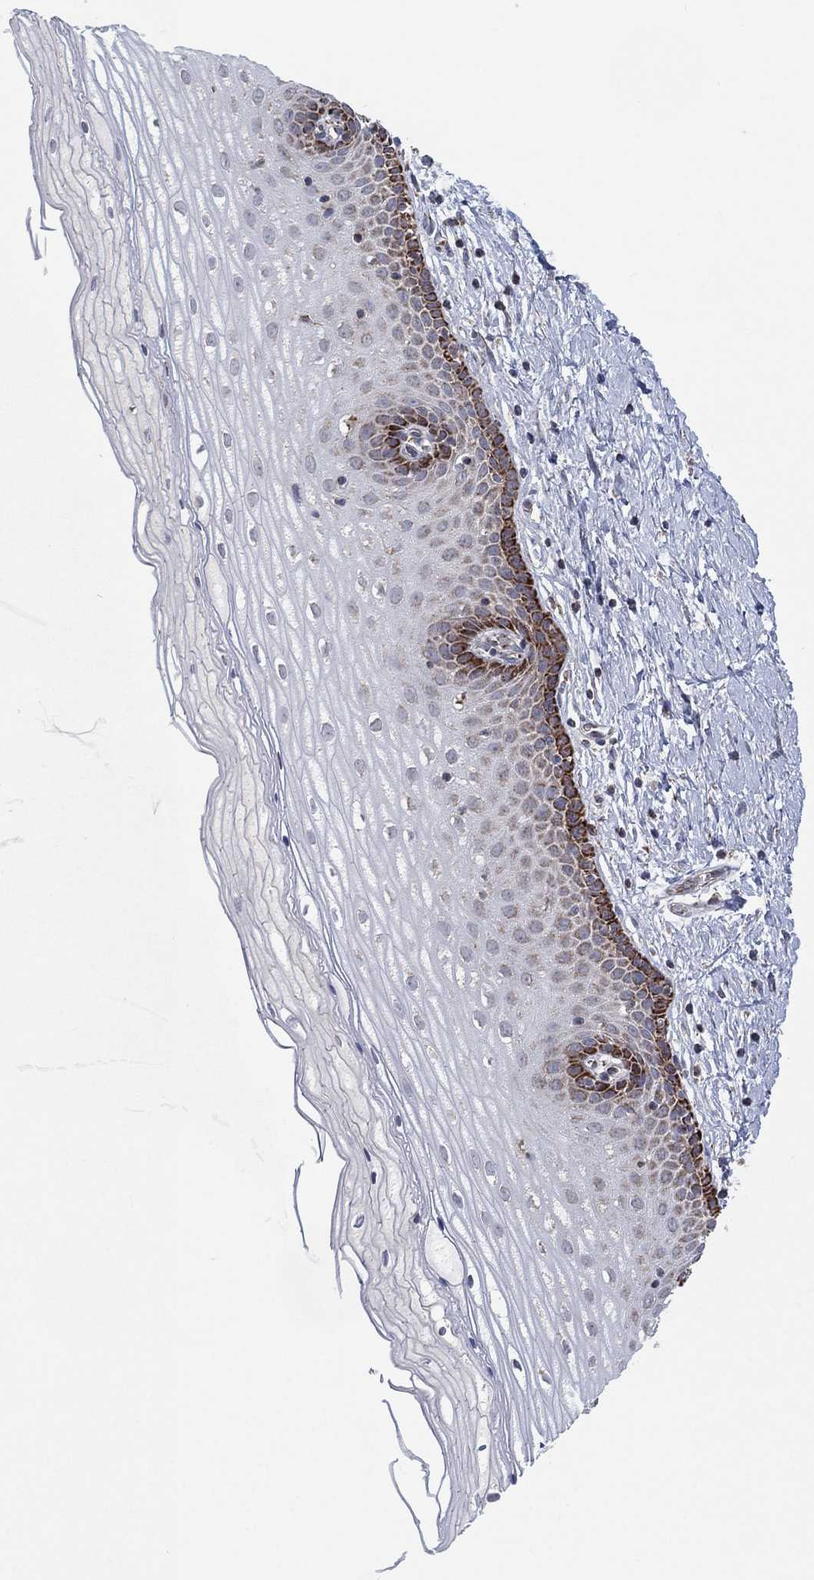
{"staining": {"intensity": "strong", "quantity": "<25%", "location": "cytoplasmic/membranous"}, "tissue": "cervix", "cell_type": "Squamous epithelial cells", "image_type": "normal", "snomed": [{"axis": "morphology", "description": "Normal tissue, NOS"}, {"axis": "topography", "description": "Cervix"}], "caption": "Immunohistochemical staining of normal human cervix shows strong cytoplasmic/membranous protein expression in about <25% of squamous epithelial cells.", "gene": "PSMG4", "patient": {"sex": "female", "age": 37}}